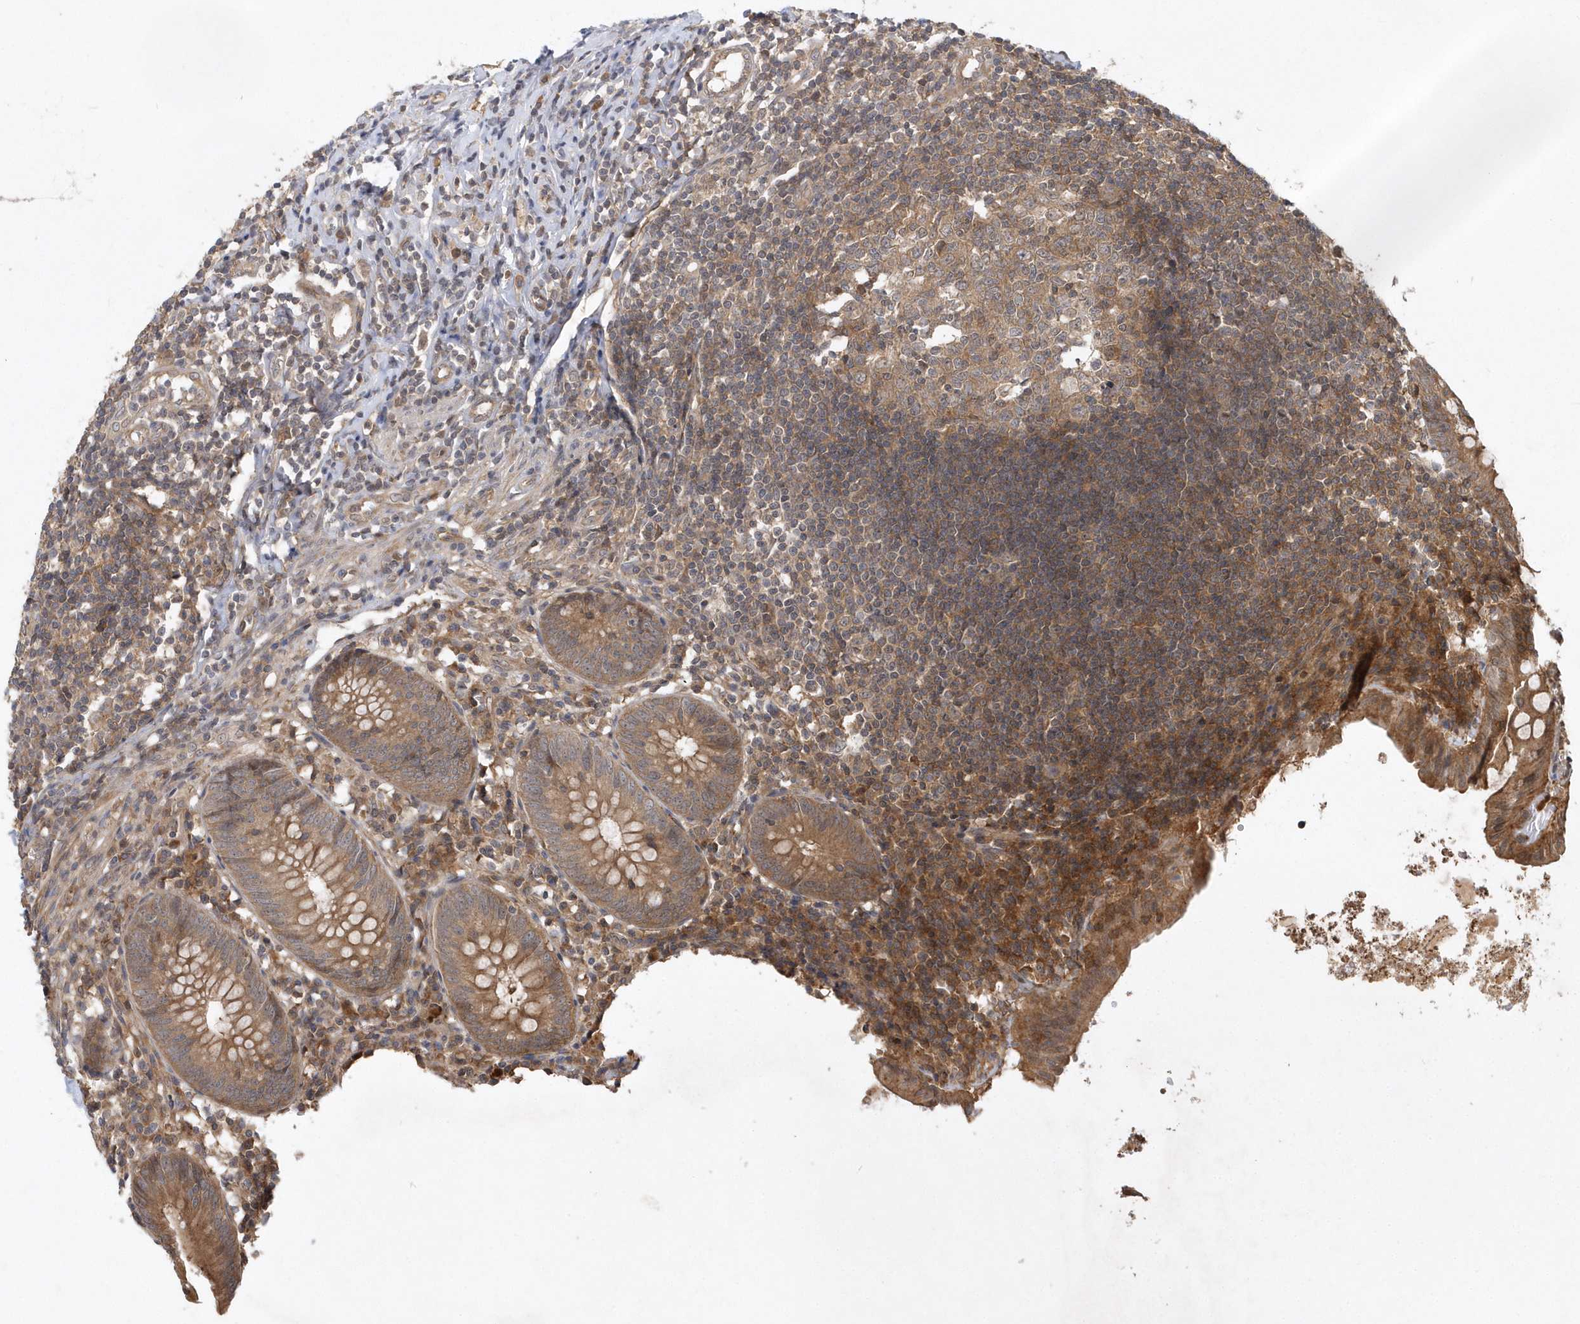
{"staining": {"intensity": "moderate", "quantity": ">75%", "location": "cytoplasmic/membranous"}, "tissue": "appendix", "cell_type": "Glandular cells", "image_type": "normal", "snomed": [{"axis": "morphology", "description": "Normal tissue, NOS"}, {"axis": "topography", "description": "Appendix"}], "caption": "Immunohistochemistry staining of normal appendix, which shows medium levels of moderate cytoplasmic/membranous expression in approximately >75% of glandular cells indicating moderate cytoplasmic/membranous protein staining. The staining was performed using DAB (3,3'-diaminobenzidine) (brown) for protein detection and nuclei were counterstained in hematoxylin (blue).", "gene": "GFM2", "patient": {"sex": "female", "age": 54}}